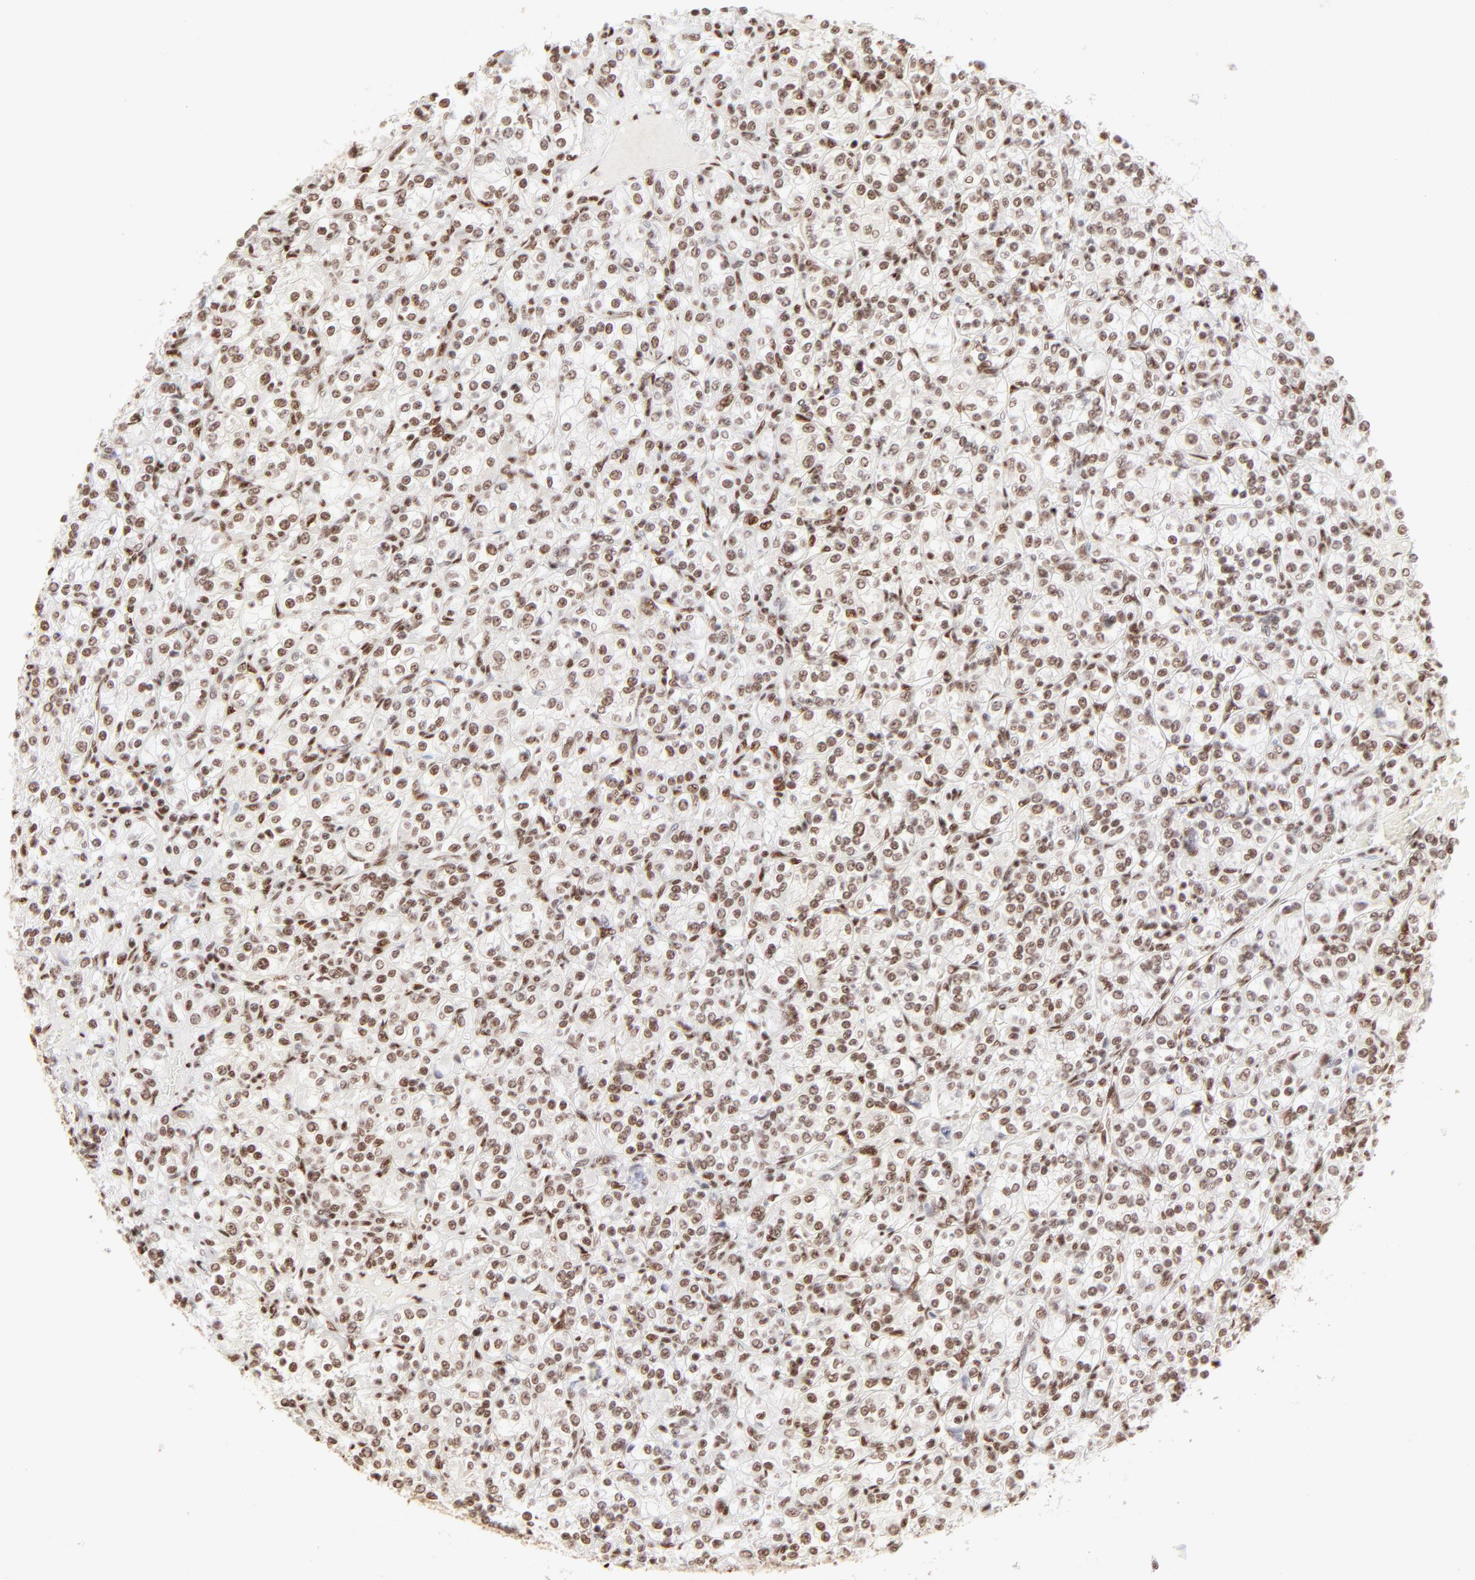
{"staining": {"intensity": "moderate", "quantity": ">75%", "location": "nuclear"}, "tissue": "renal cancer", "cell_type": "Tumor cells", "image_type": "cancer", "snomed": [{"axis": "morphology", "description": "Adenocarcinoma, NOS"}, {"axis": "topography", "description": "Kidney"}], "caption": "Brown immunohistochemical staining in human renal cancer (adenocarcinoma) reveals moderate nuclear positivity in about >75% of tumor cells.", "gene": "TARDBP", "patient": {"sex": "male", "age": 77}}